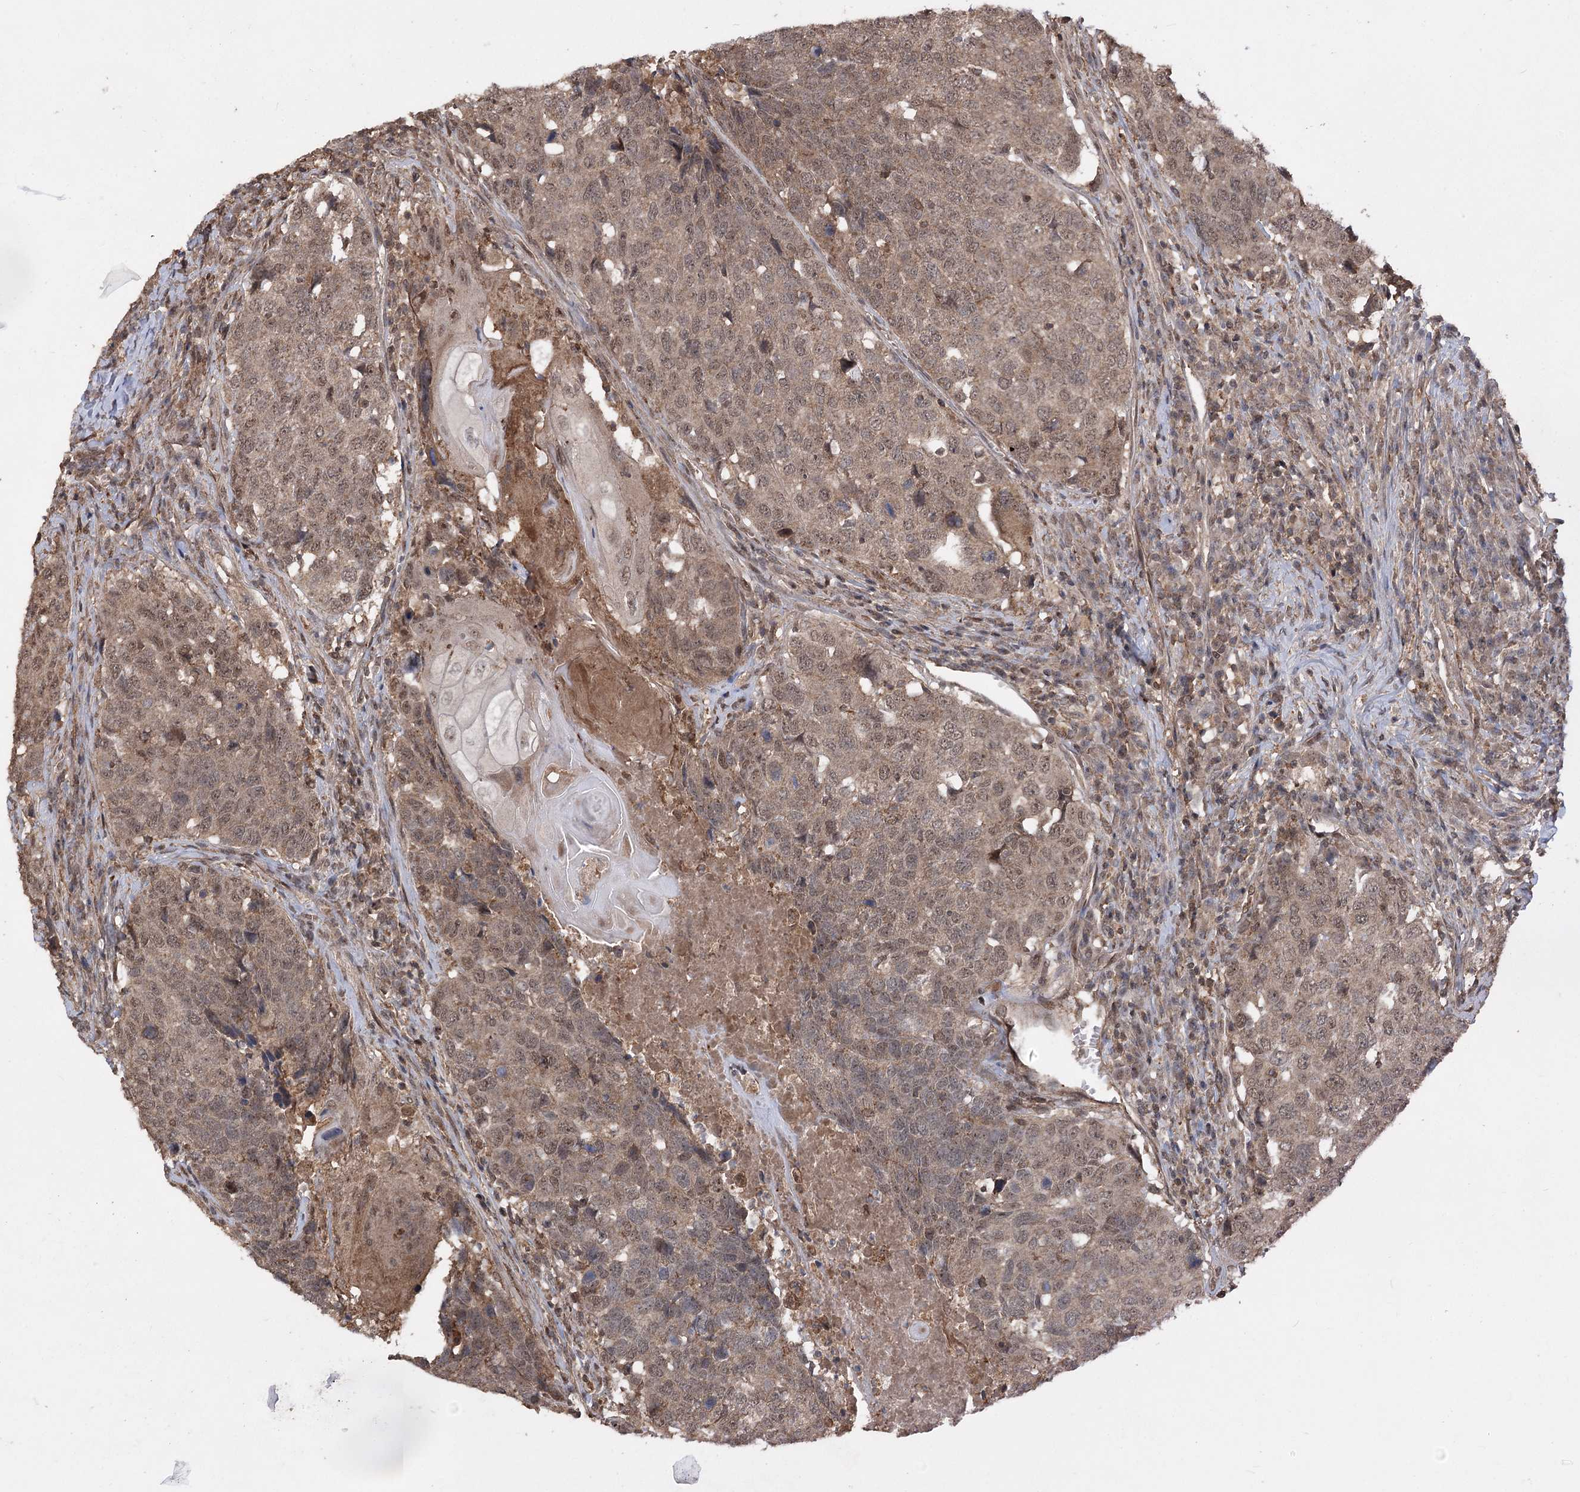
{"staining": {"intensity": "moderate", "quantity": ">75%", "location": "cytoplasmic/membranous,nuclear"}, "tissue": "head and neck cancer", "cell_type": "Tumor cells", "image_type": "cancer", "snomed": [{"axis": "morphology", "description": "Squamous cell carcinoma, NOS"}, {"axis": "topography", "description": "Head-Neck"}], "caption": "Moderate cytoplasmic/membranous and nuclear expression is identified in approximately >75% of tumor cells in squamous cell carcinoma (head and neck).", "gene": "TENM2", "patient": {"sex": "male", "age": 66}}